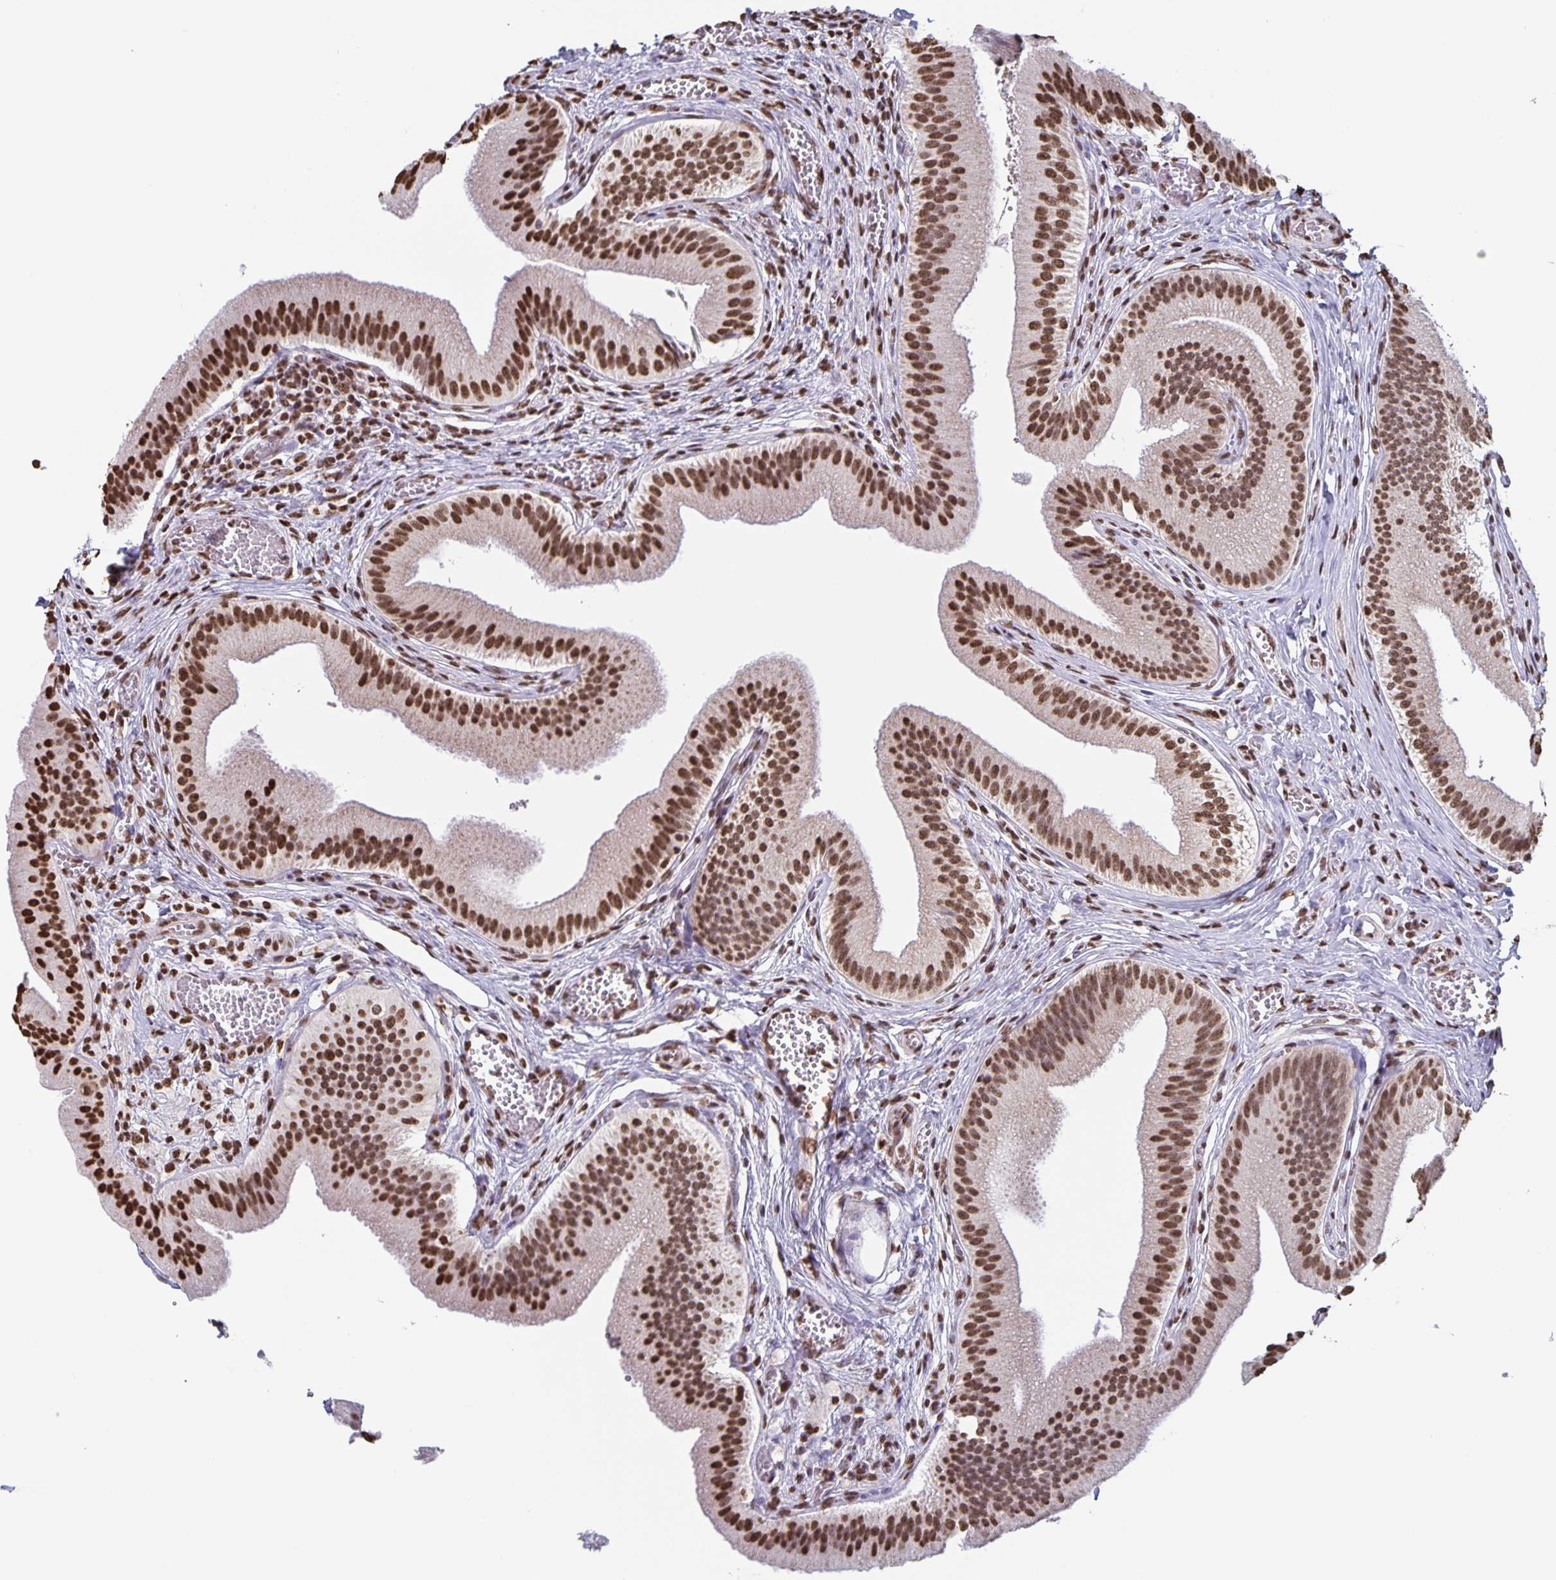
{"staining": {"intensity": "strong", "quantity": ">75%", "location": "nuclear"}, "tissue": "gallbladder", "cell_type": "Glandular cells", "image_type": "normal", "snomed": [{"axis": "morphology", "description": "Normal tissue, NOS"}, {"axis": "topography", "description": "Gallbladder"}], "caption": "Glandular cells reveal high levels of strong nuclear expression in approximately >75% of cells in normal human gallbladder.", "gene": "DUT", "patient": {"sex": "male", "age": 17}}